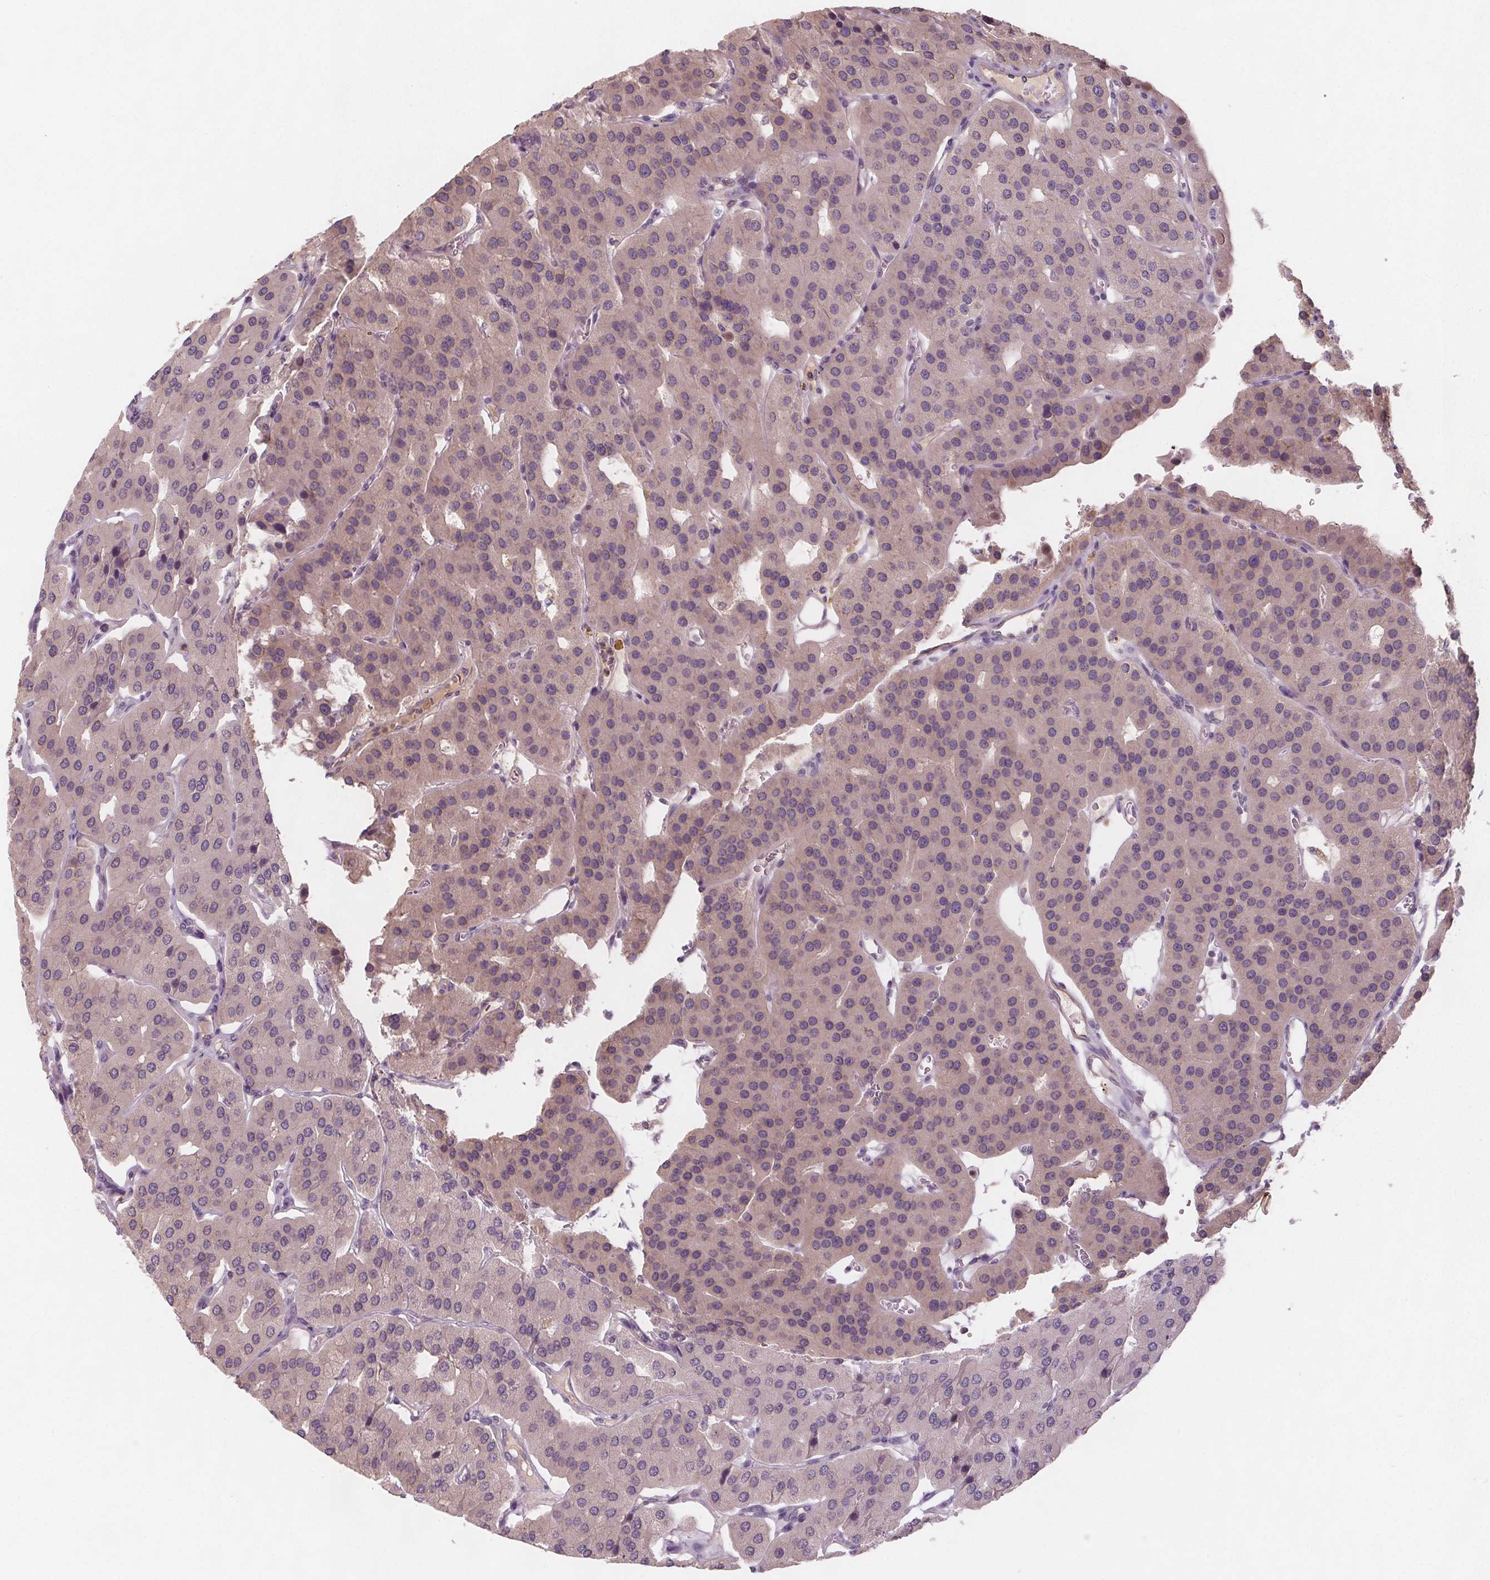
{"staining": {"intensity": "weak", "quantity": "<25%", "location": "nuclear"}, "tissue": "parathyroid gland", "cell_type": "Glandular cells", "image_type": "normal", "snomed": [{"axis": "morphology", "description": "Normal tissue, NOS"}, {"axis": "morphology", "description": "Adenoma, NOS"}, {"axis": "topography", "description": "Parathyroid gland"}], "caption": "DAB immunohistochemical staining of unremarkable parathyroid gland displays no significant positivity in glandular cells. (Immunohistochemistry (ihc), brightfield microscopy, high magnification).", "gene": "TMEM80", "patient": {"sex": "female", "age": 86}}